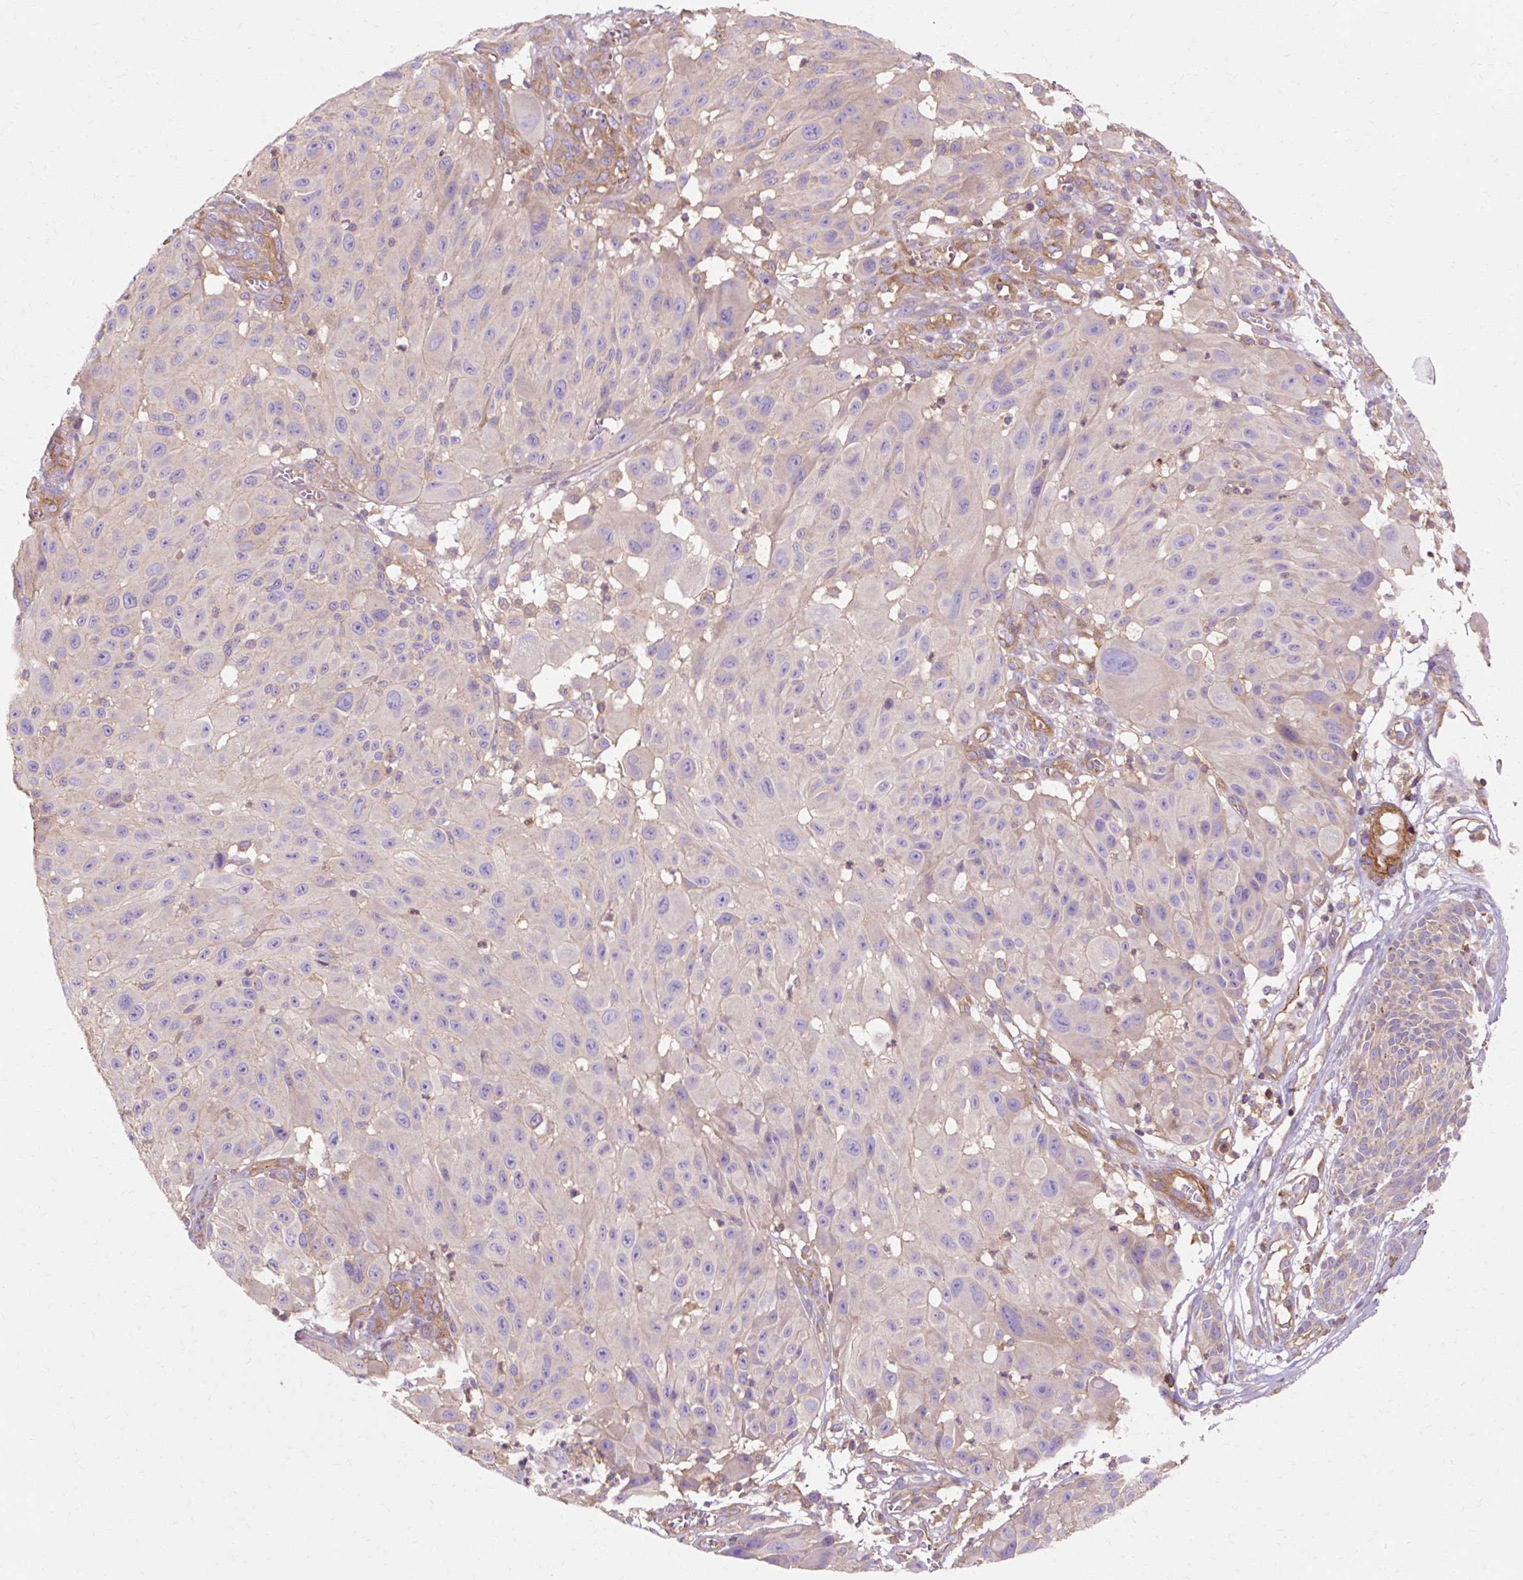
{"staining": {"intensity": "negative", "quantity": "none", "location": "none"}, "tissue": "melanoma", "cell_type": "Tumor cells", "image_type": "cancer", "snomed": [{"axis": "morphology", "description": "Malignant melanoma, NOS"}, {"axis": "topography", "description": "Skin"}], "caption": "Tumor cells are negative for protein expression in human melanoma.", "gene": "TBC1D2B", "patient": {"sex": "male", "age": 83}}